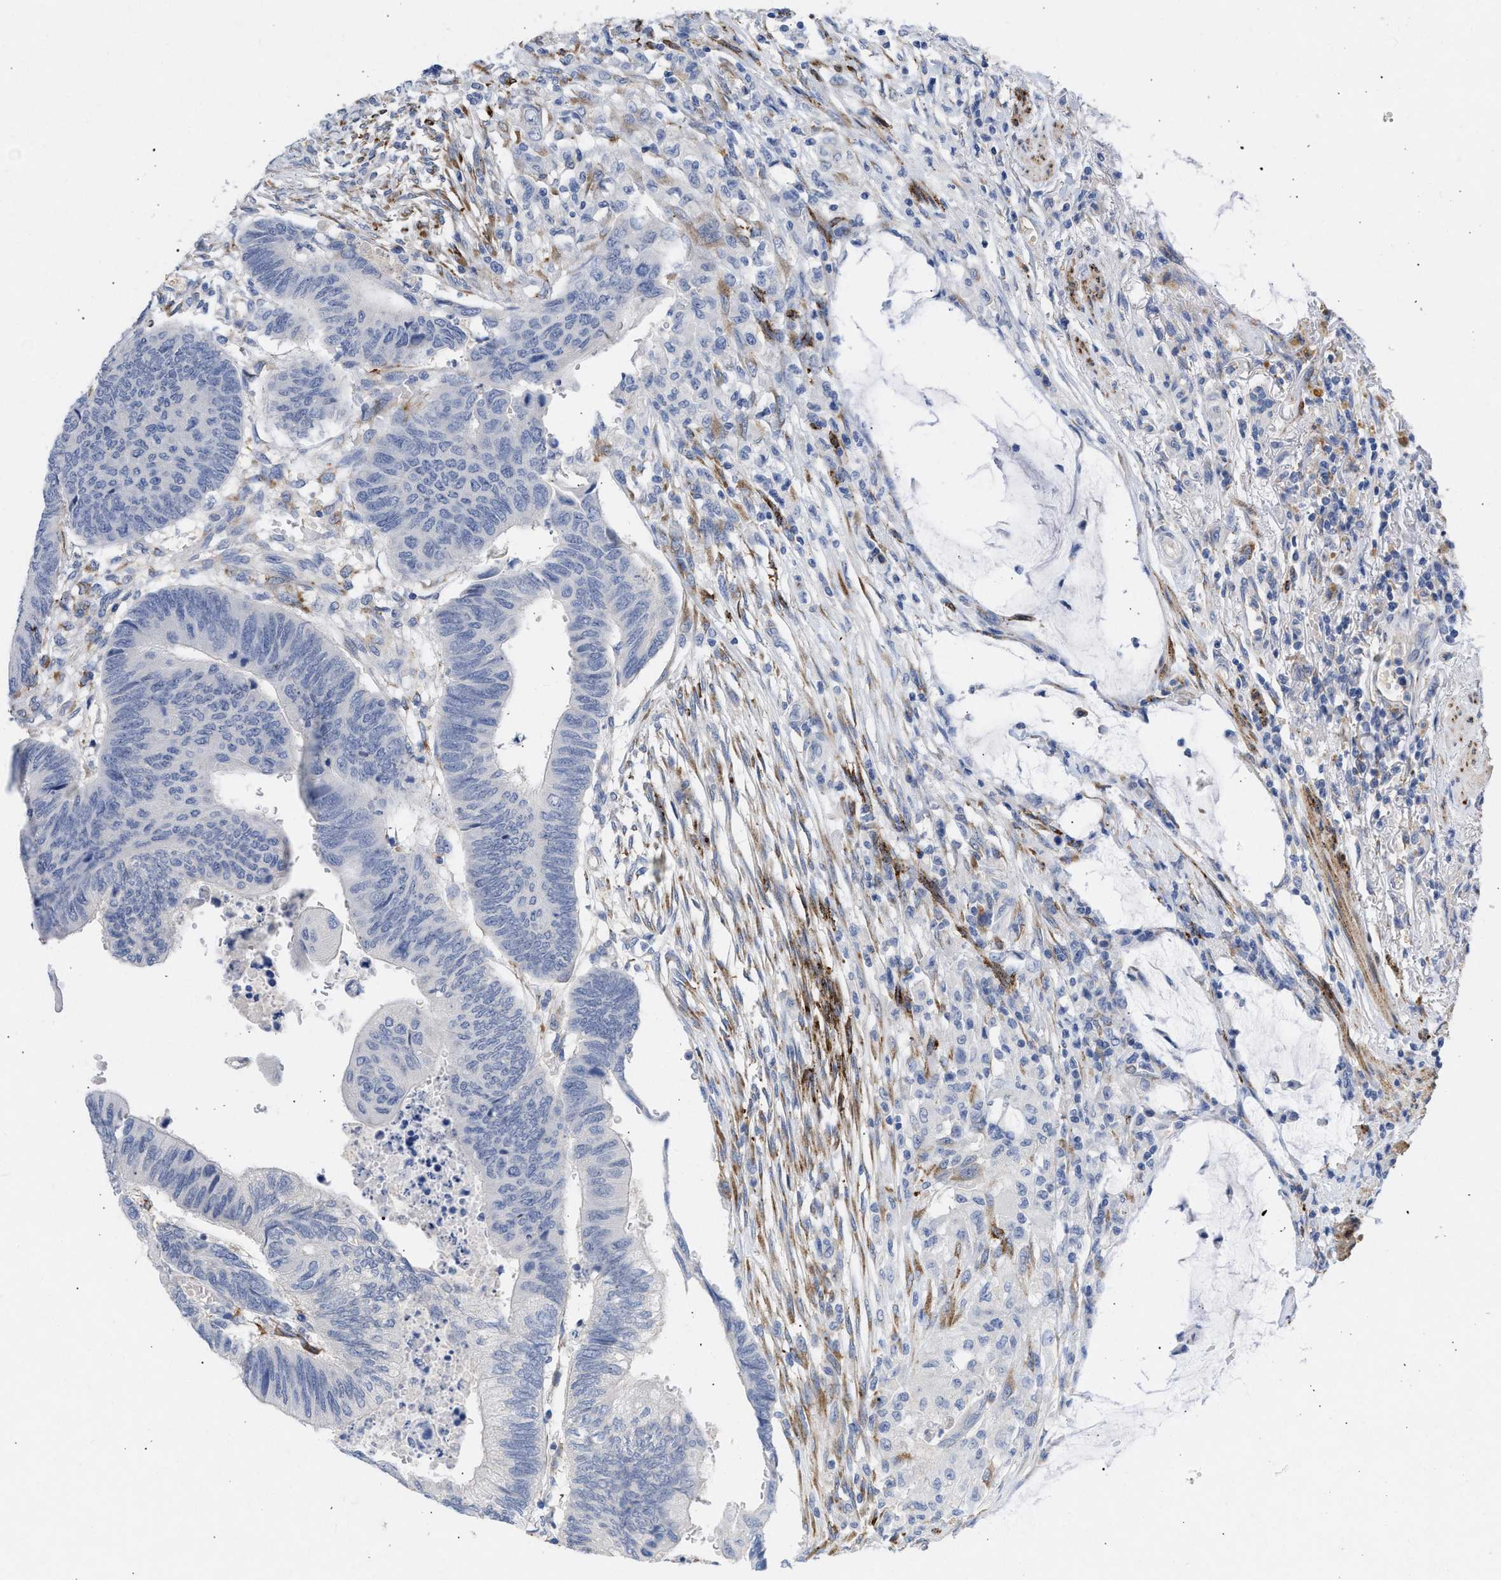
{"staining": {"intensity": "negative", "quantity": "none", "location": "none"}, "tissue": "colorectal cancer", "cell_type": "Tumor cells", "image_type": "cancer", "snomed": [{"axis": "morphology", "description": "Normal tissue, NOS"}, {"axis": "morphology", "description": "Adenocarcinoma, NOS"}, {"axis": "topography", "description": "Rectum"}, {"axis": "topography", "description": "Peripheral nerve tissue"}], "caption": "This histopathology image is of colorectal adenocarcinoma stained with IHC to label a protein in brown with the nuclei are counter-stained blue. There is no positivity in tumor cells.", "gene": "SELENOM", "patient": {"sex": "male", "age": 92}}